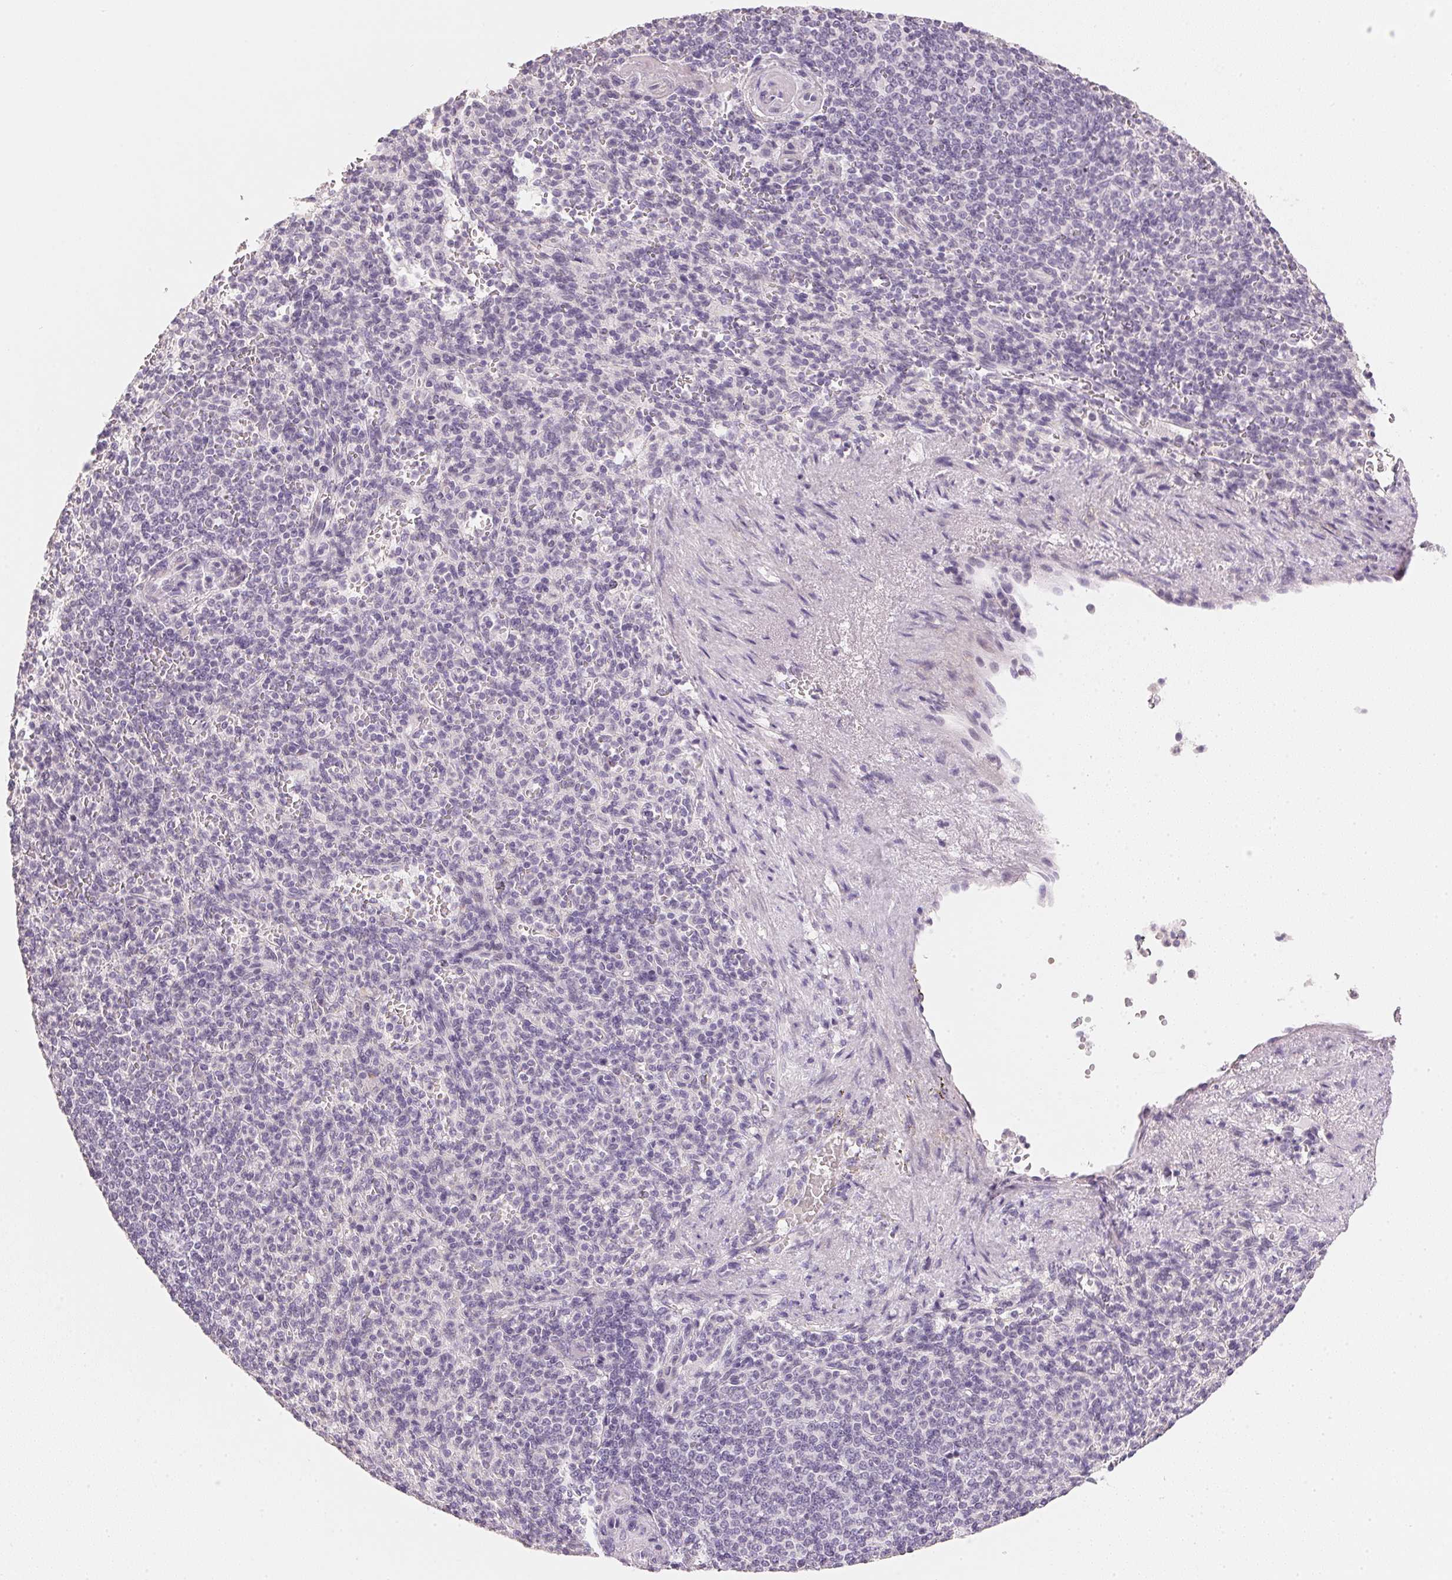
{"staining": {"intensity": "negative", "quantity": "none", "location": "none"}, "tissue": "spleen", "cell_type": "Cells in red pulp", "image_type": "normal", "snomed": [{"axis": "morphology", "description": "Normal tissue, NOS"}, {"axis": "topography", "description": "Spleen"}], "caption": "Protein analysis of benign spleen shows no significant positivity in cells in red pulp.", "gene": "IGFBP1", "patient": {"sex": "female", "age": 74}}